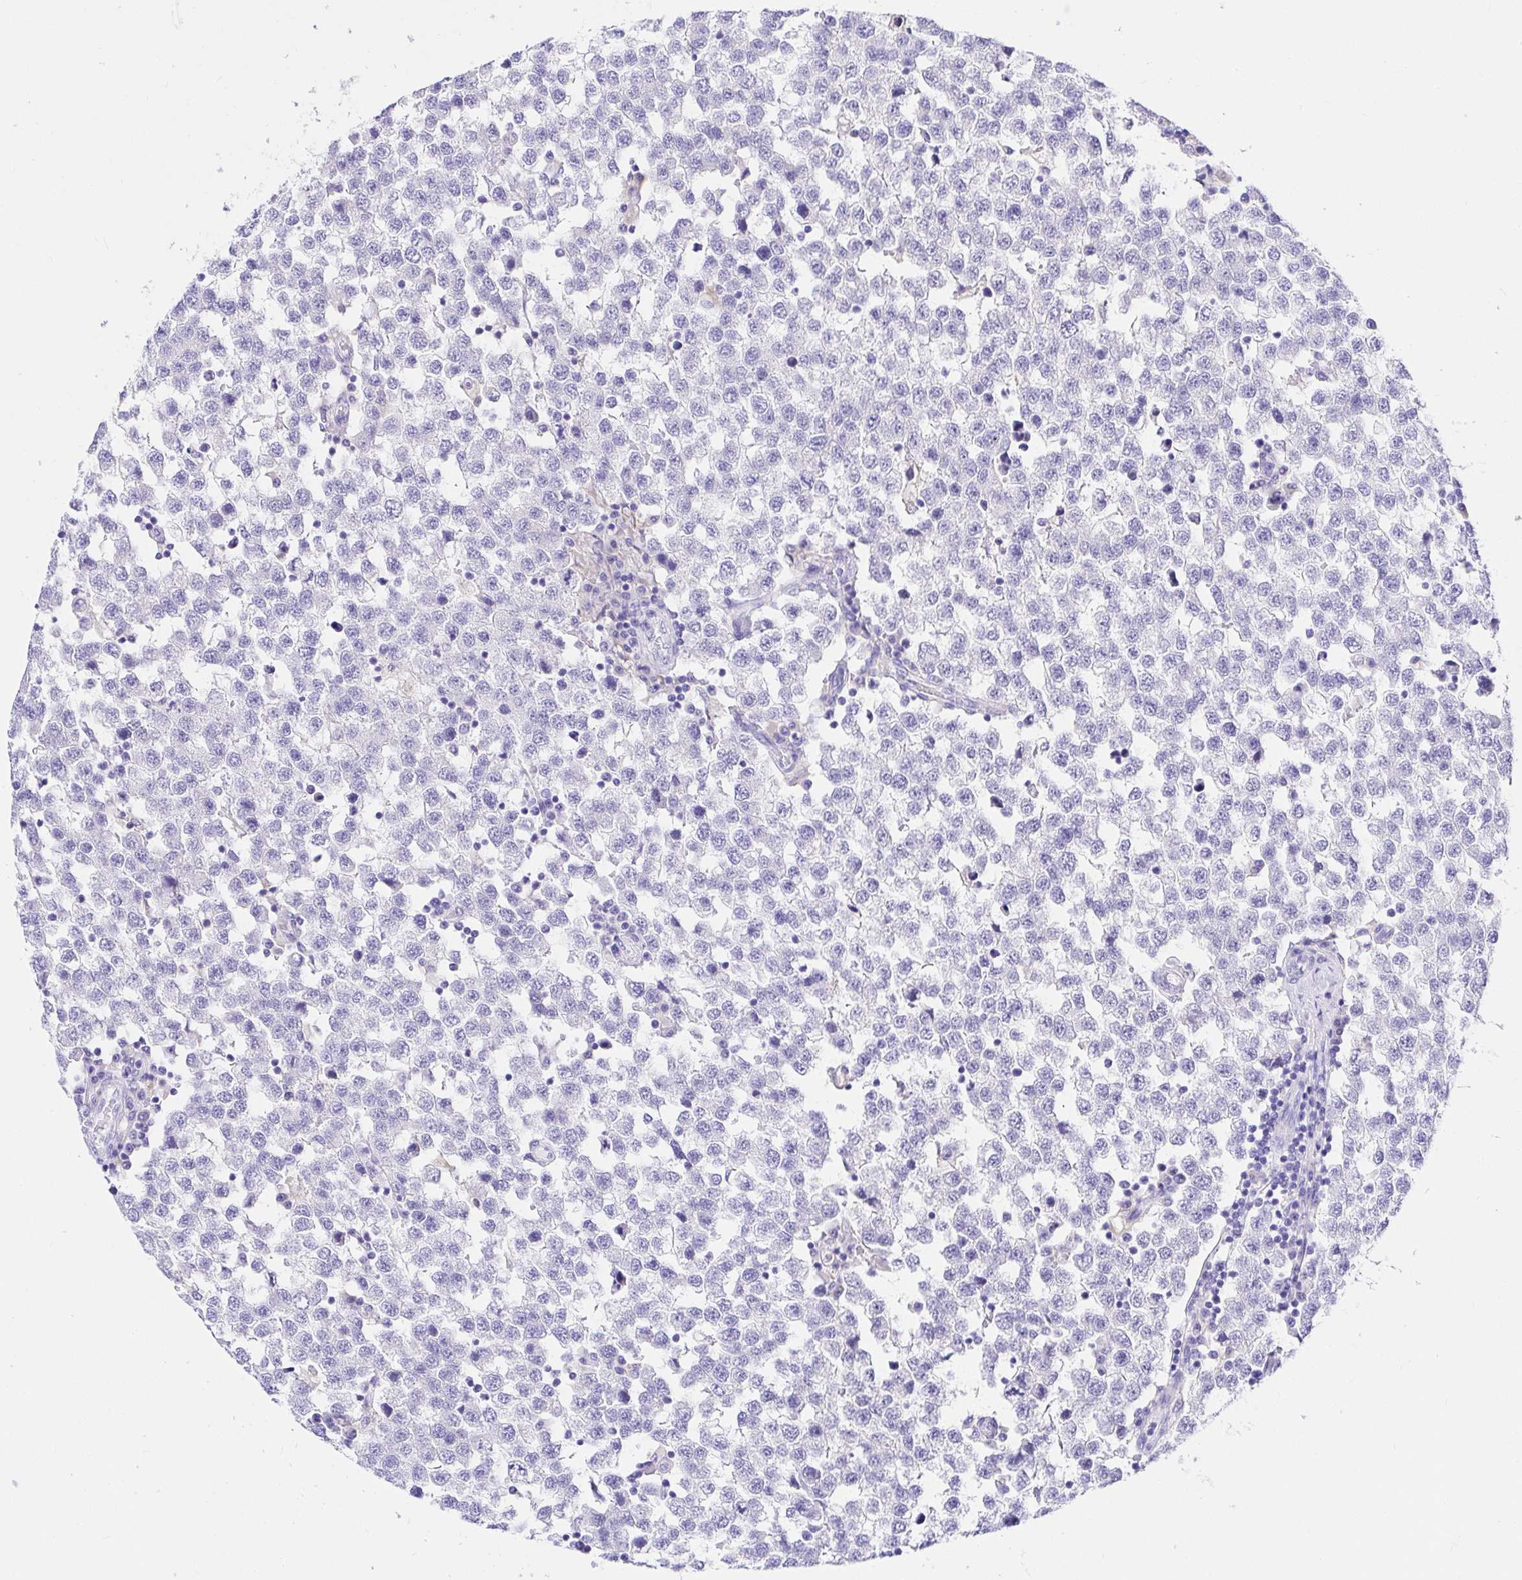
{"staining": {"intensity": "negative", "quantity": "none", "location": "none"}, "tissue": "testis cancer", "cell_type": "Tumor cells", "image_type": "cancer", "snomed": [{"axis": "morphology", "description": "Seminoma, NOS"}, {"axis": "topography", "description": "Testis"}], "caption": "Immunohistochemistry (IHC) of human testis seminoma shows no expression in tumor cells.", "gene": "BACE2", "patient": {"sex": "male", "age": 34}}